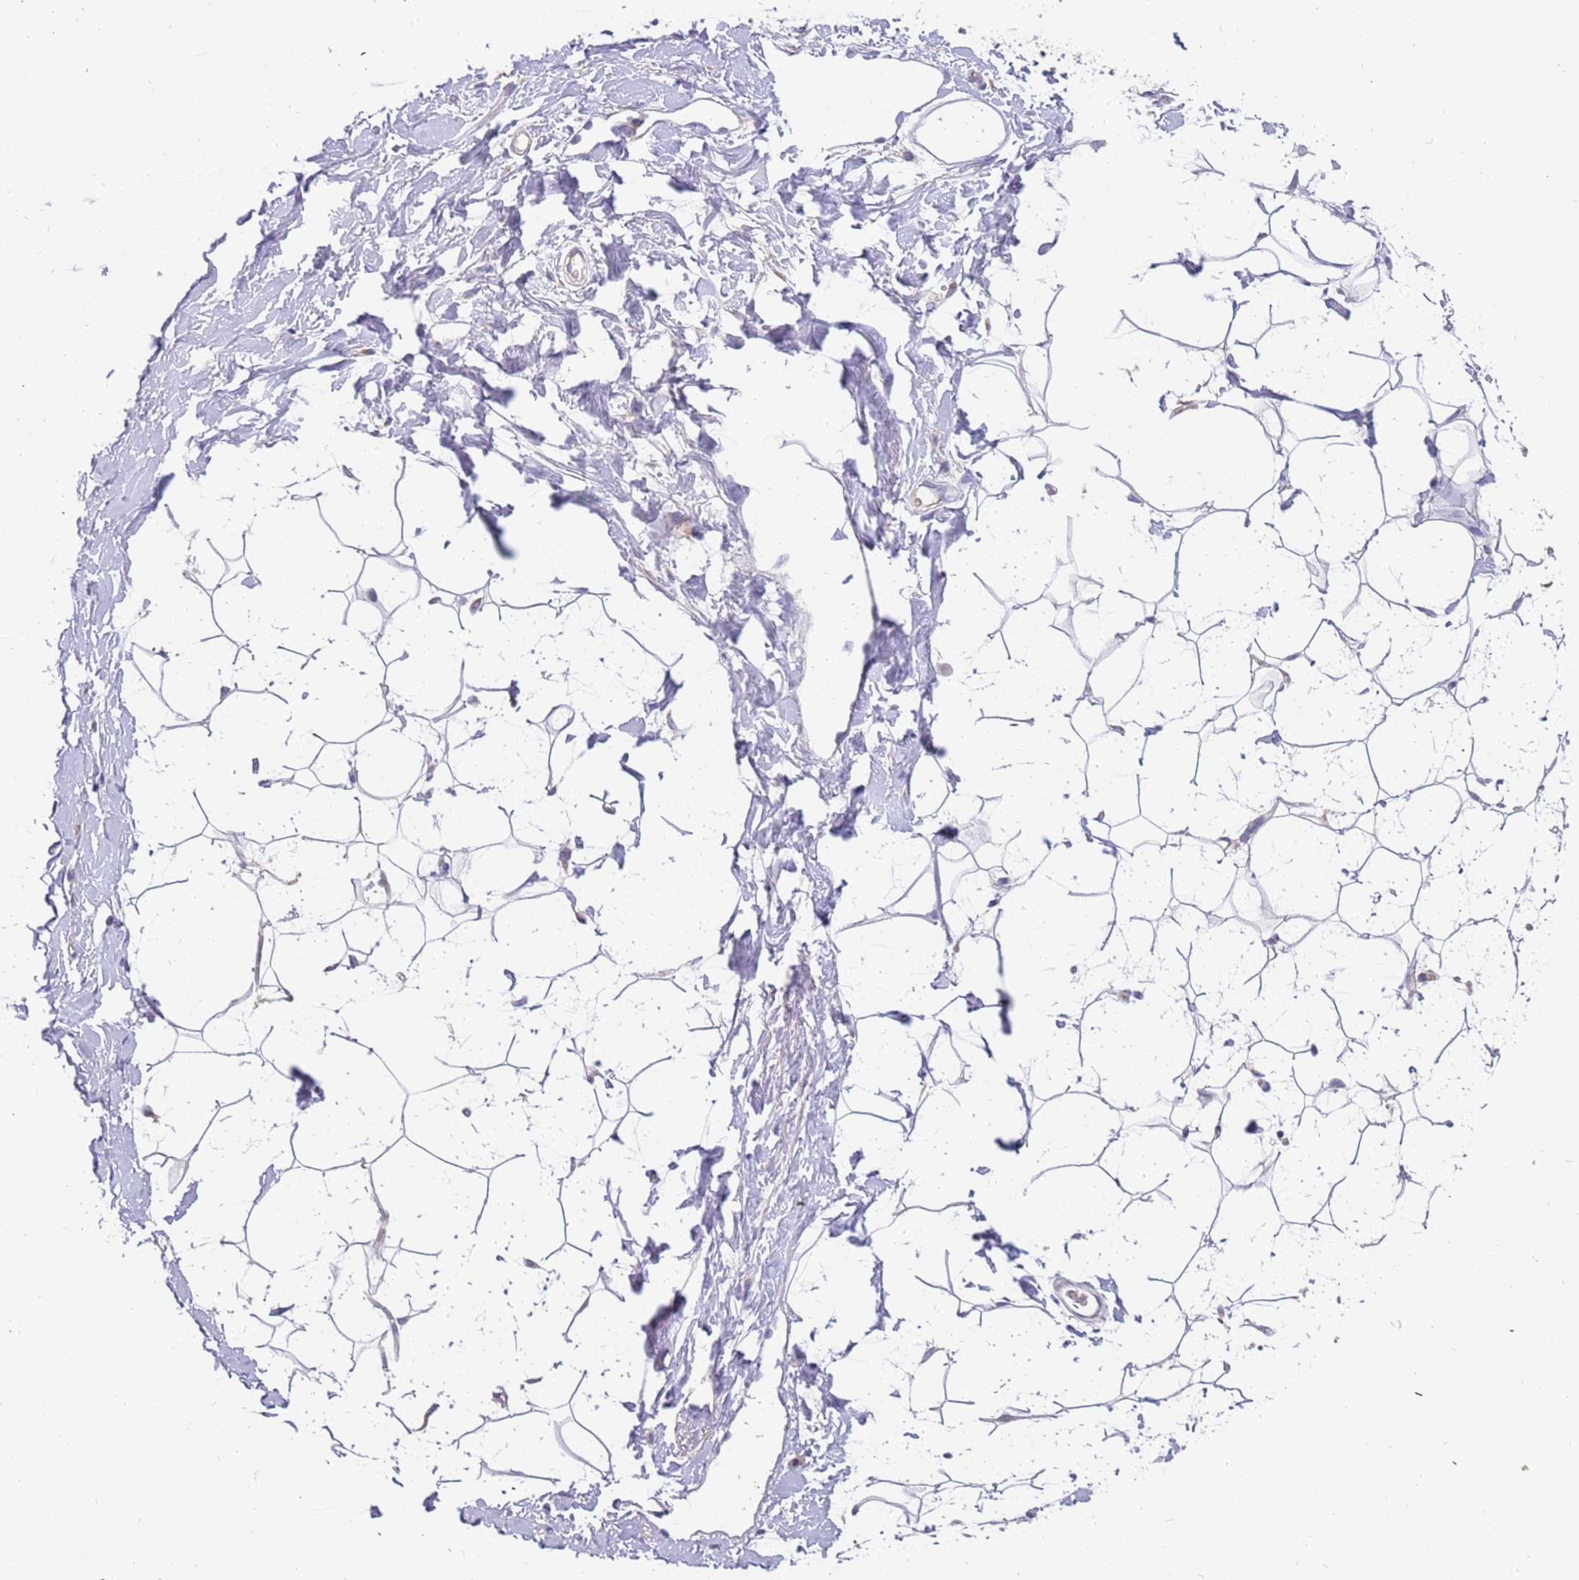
{"staining": {"intensity": "negative", "quantity": "none", "location": "none"}, "tissue": "adipose tissue", "cell_type": "Adipocytes", "image_type": "normal", "snomed": [{"axis": "morphology", "description": "Normal tissue, NOS"}, {"axis": "topography", "description": "Breast"}], "caption": "This is an IHC photomicrograph of benign human adipose tissue. There is no staining in adipocytes.", "gene": "ZNF746", "patient": {"sex": "female", "age": 26}}